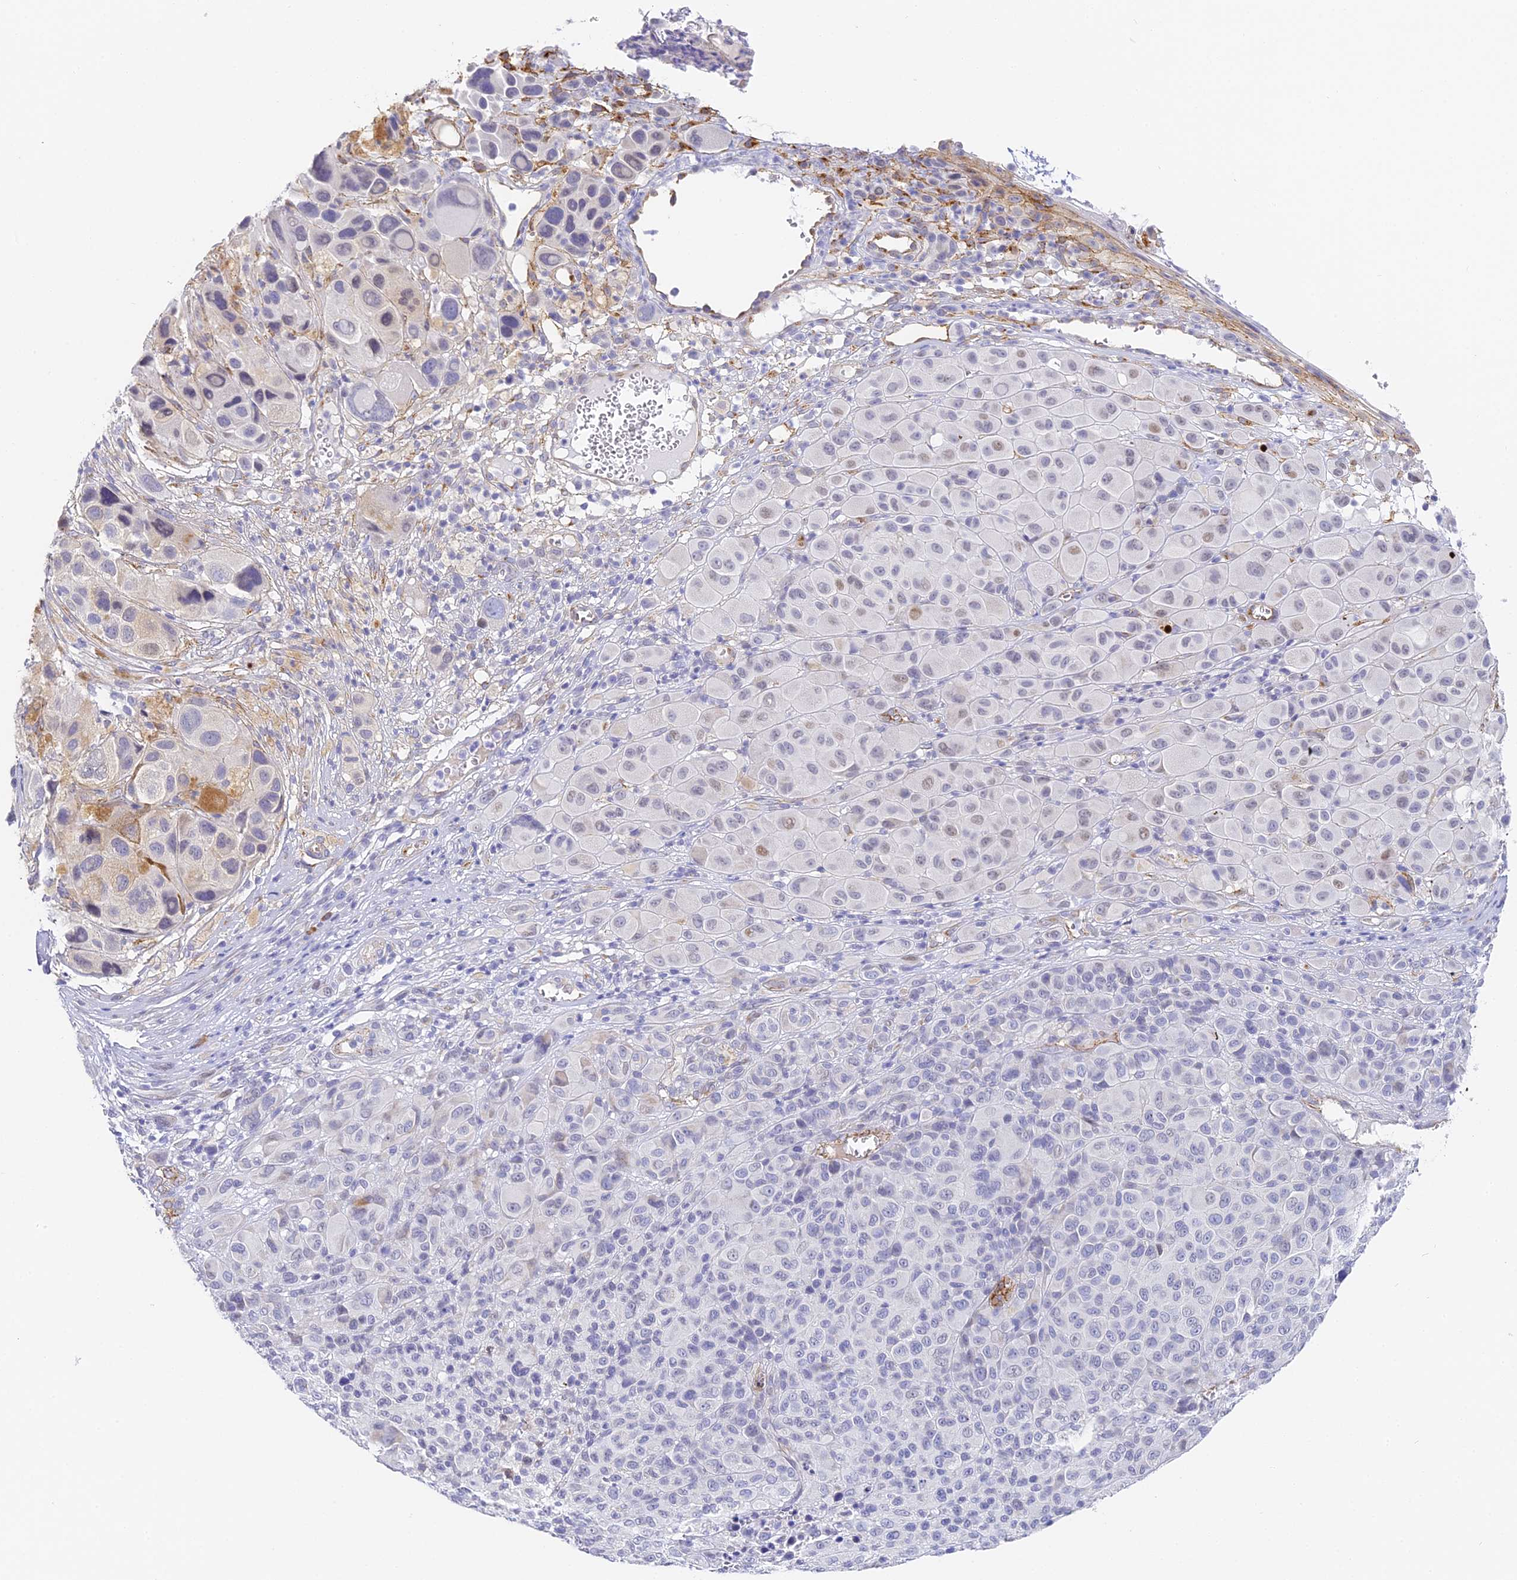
{"staining": {"intensity": "weak", "quantity": "<25%", "location": "nuclear"}, "tissue": "melanoma", "cell_type": "Tumor cells", "image_type": "cancer", "snomed": [{"axis": "morphology", "description": "Malignant melanoma, NOS"}, {"axis": "topography", "description": "Skin of trunk"}], "caption": "DAB immunohistochemical staining of malignant melanoma demonstrates no significant expression in tumor cells.", "gene": "GJA1", "patient": {"sex": "male", "age": 71}}